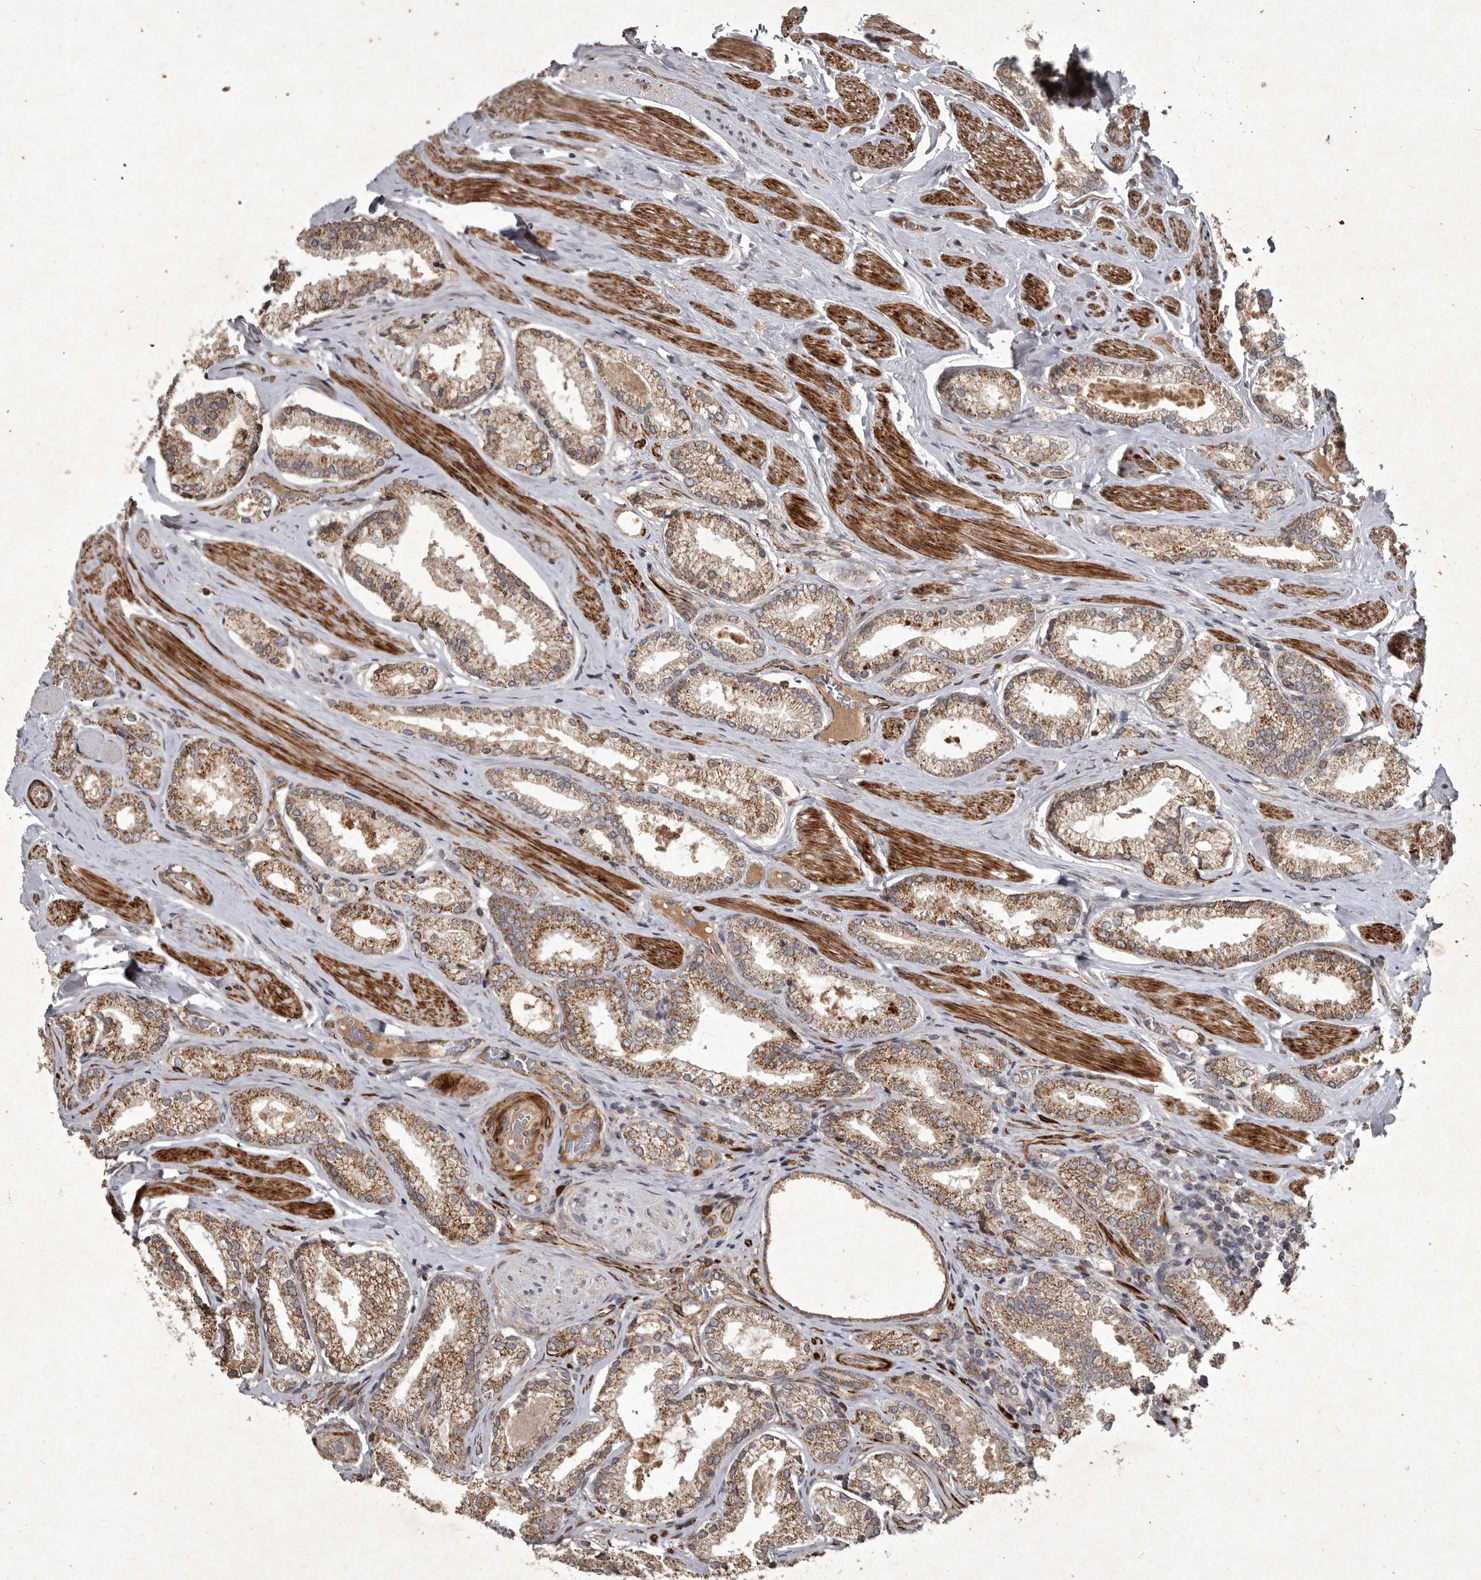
{"staining": {"intensity": "moderate", "quantity": ">75%", "location": "cytoplasmic/membranous"}, "tissue": "prostate cancer", "cell_type": "Tumor cells", "image_type": "cancer", "snomed": [{"axis": "morphology", "description": "Adenocarcinoma, Low grade"}, {"axis": "topography", "description": "Prostate"}], "caption": "A medium amount of moderate cytoplasmic/membranous staining is identified in about >75% of tumor cells in prostate cancer (low-grade adenocarcinoma) tissue. (Brightfield microscopy of DAB IHC at high magnification).", "gene": "MRPS15", "patient": {"sex": "male", "age": 71}}